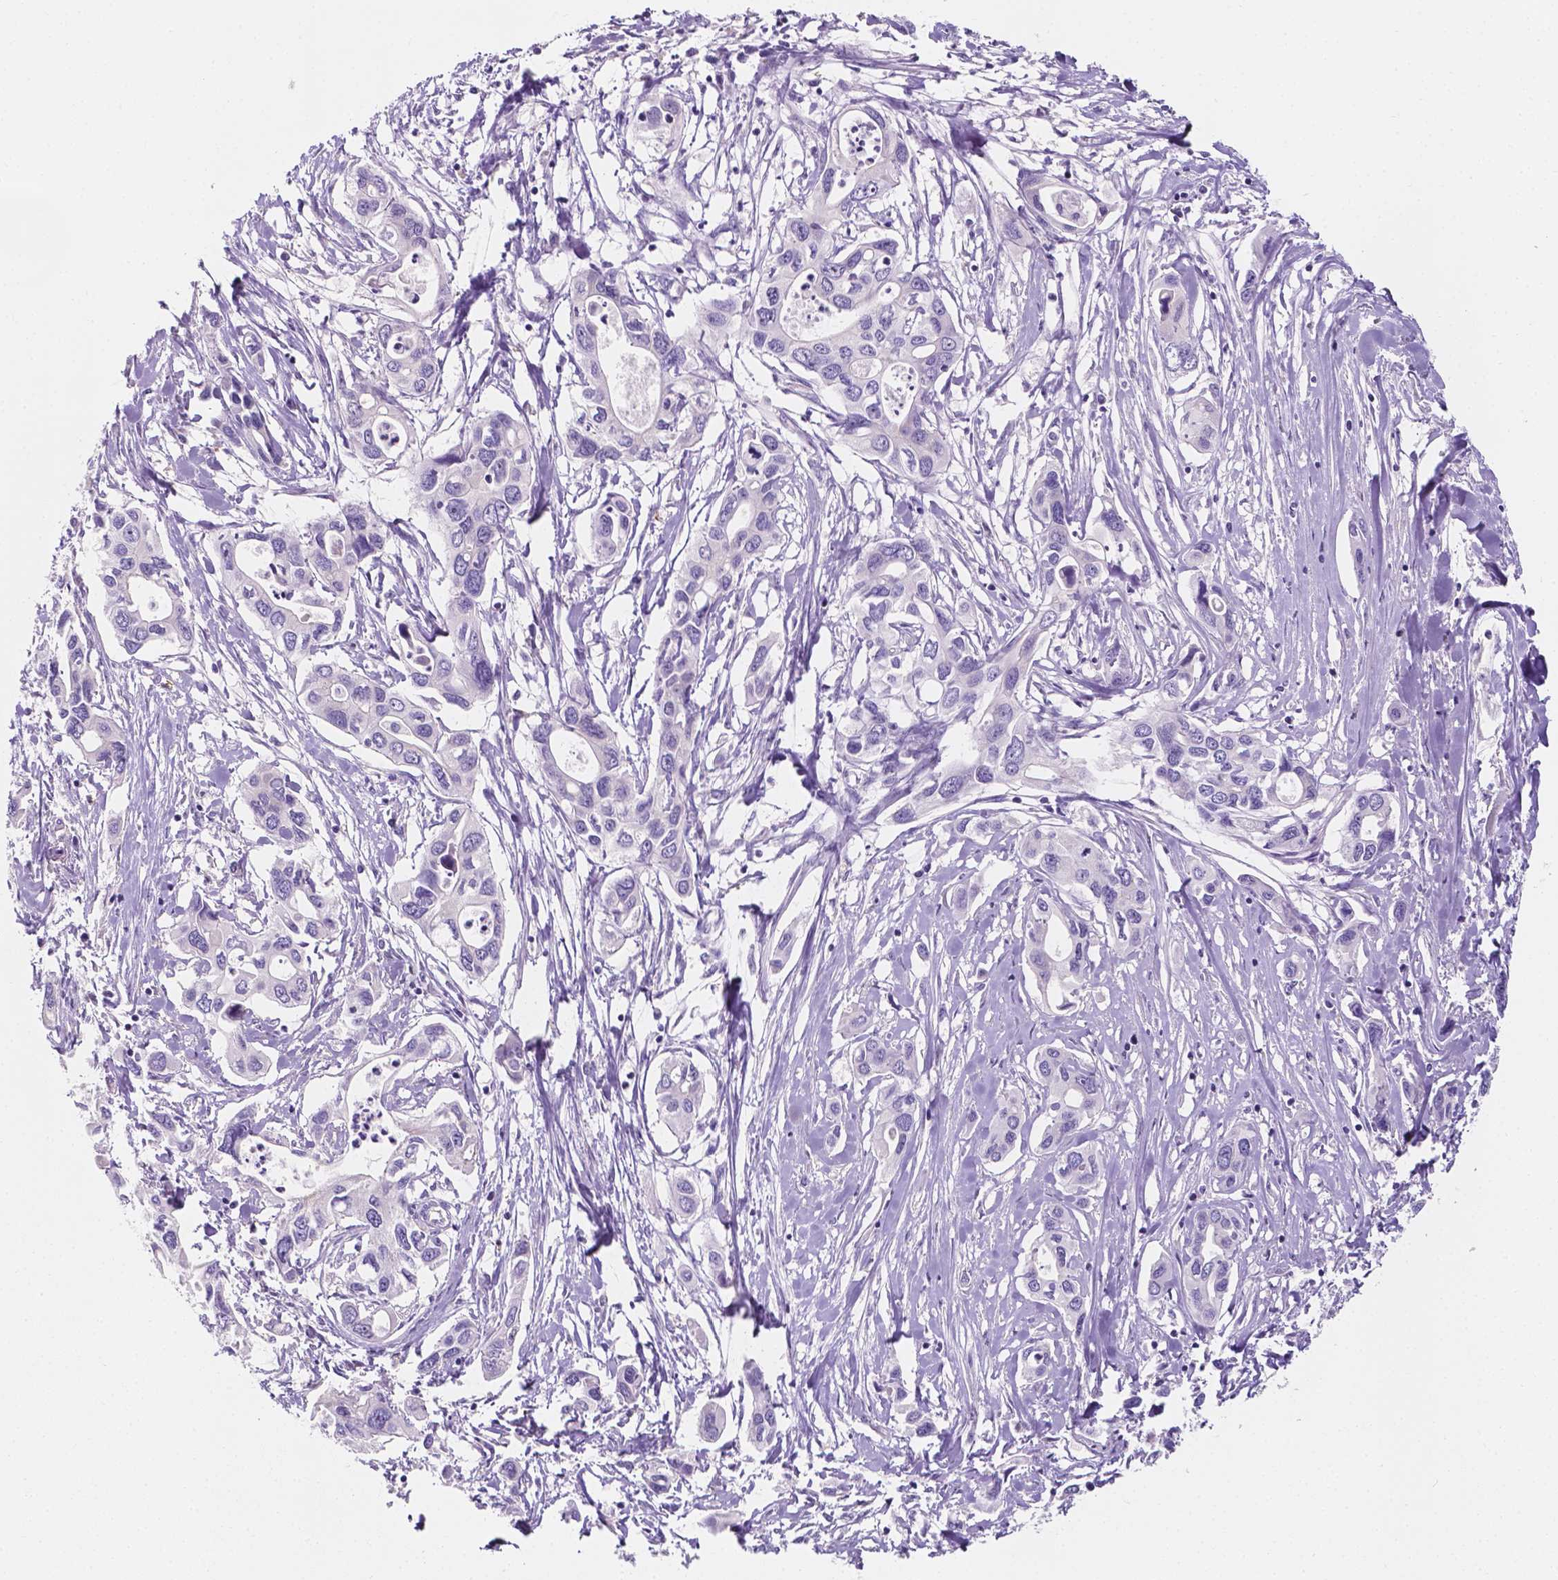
{"staining": {"intensity": "negative", "quantity": "none", "location": "none"}, "tissue": "pancreatic cancer", "cell_type": "Tumor cells", "image_type": "cancer", "snomed": [{"axis": "morphology", "description": "Adenocarcinoma, NOS"}, {"axis": "topography", "description": "Pancreas"}], "caption": "Tumor cells are negative for brown protein staining in adenocarcinoma (pancreatic). Brightfield microscopy of immunohistochemistry stained with DAB (3,3'-diaminobenzidine) (brown) and hematoxylin (blue), captured at high magnification.", "gene": "SIRT2", "patient": {"sex": "male", "age": 60}}